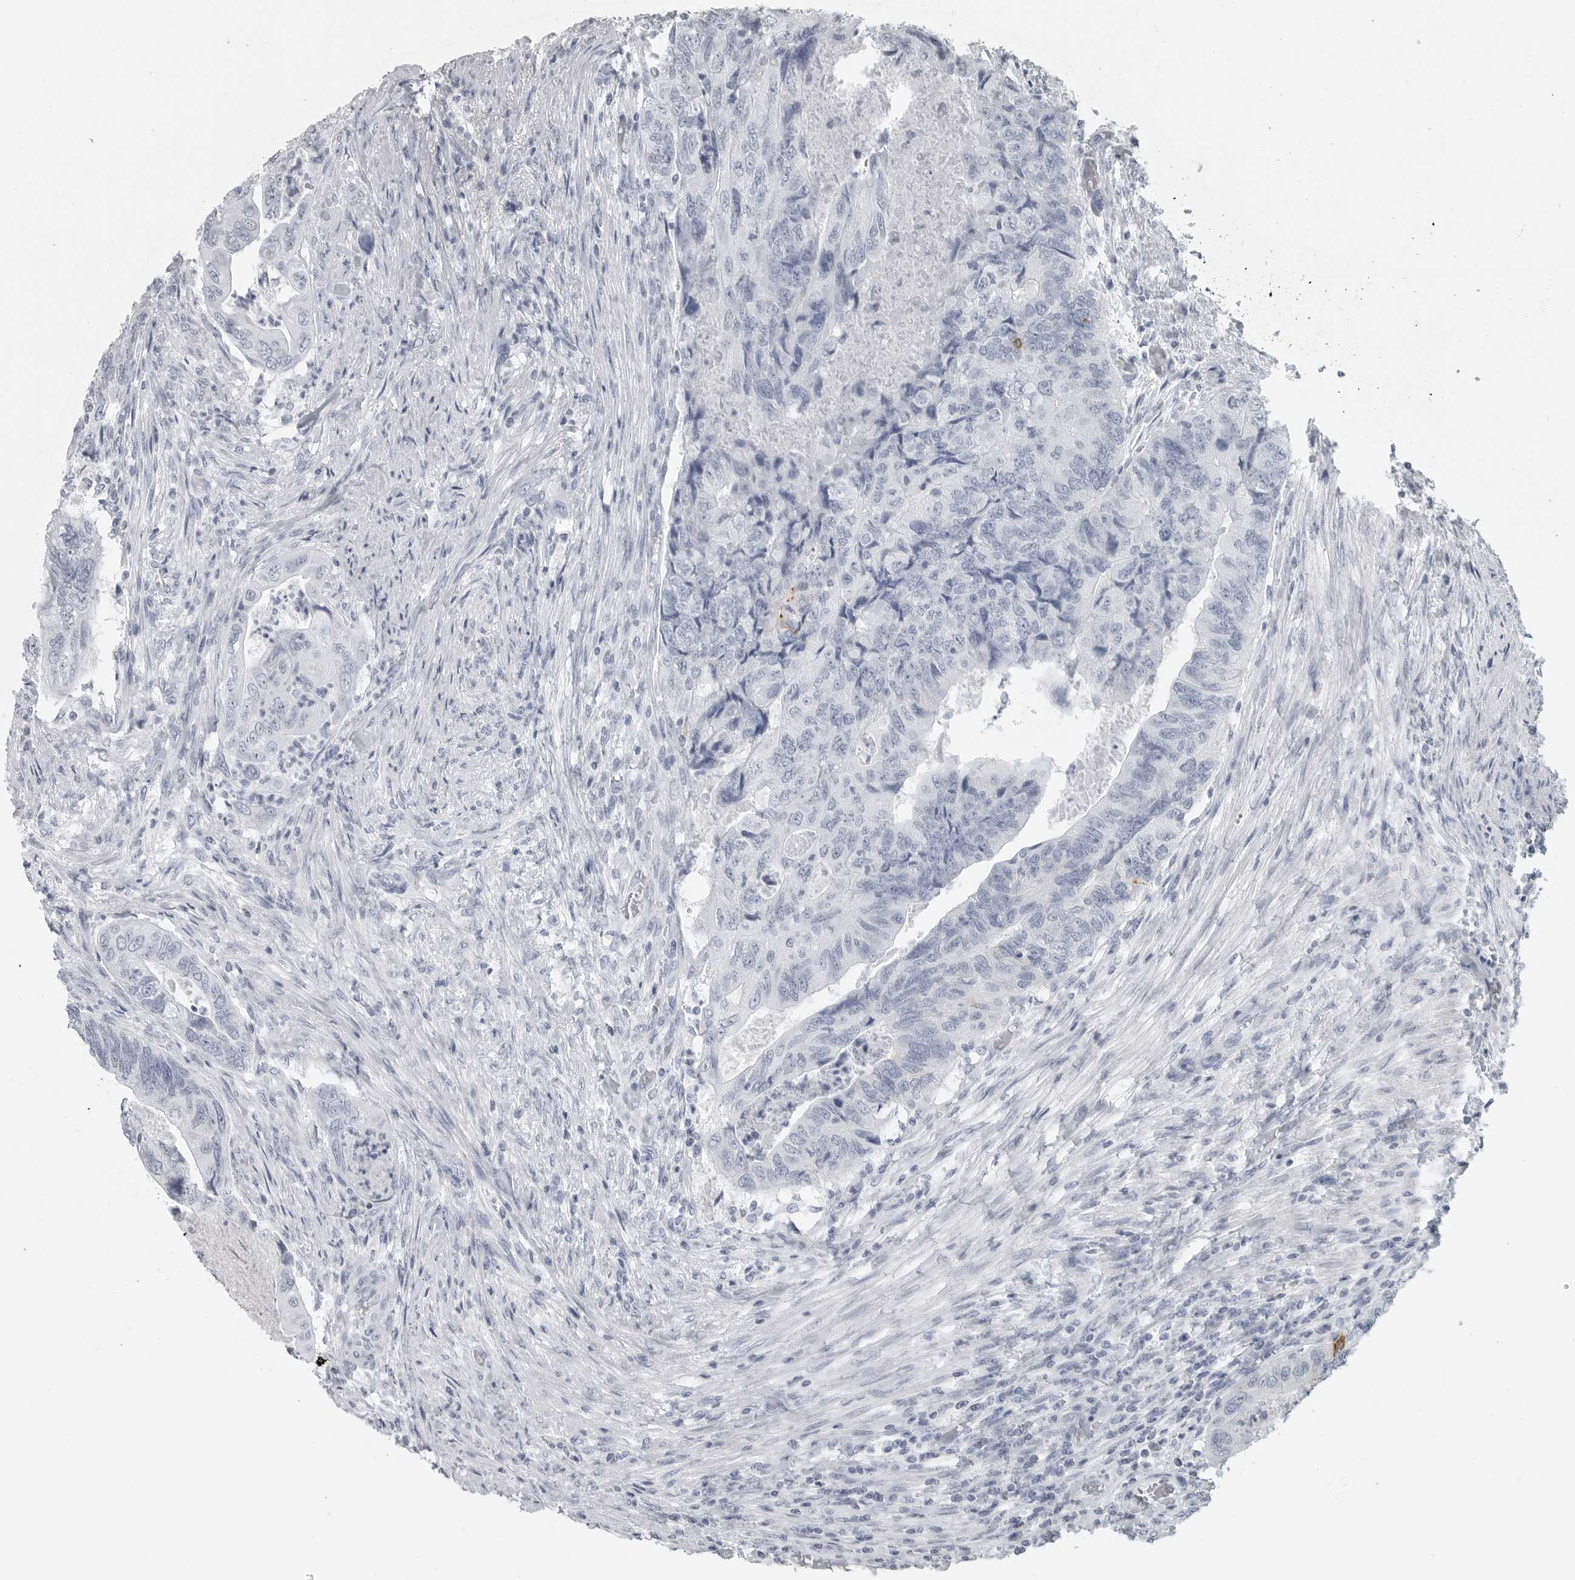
{"staining": {"intensity": "moderate", "quantity": "<25%", "location": "cytoplasmic/membranous"}, "tissue": "colorectal cancer", "cell_type": "Tumor cells", "image_type": "cancer", "snomed": [{"axis": "morphology", "description": "Adenocarcinoma, NOS"}, {"axis": "topography", "description": "Rectum"}], "caption": "Human colorectal cancer (adenocarcinoma) stained with a protein marker shows moderate staining in tumor cells.", "gene": "LY6D", "patient": {"sex": "male", "age": 63}}